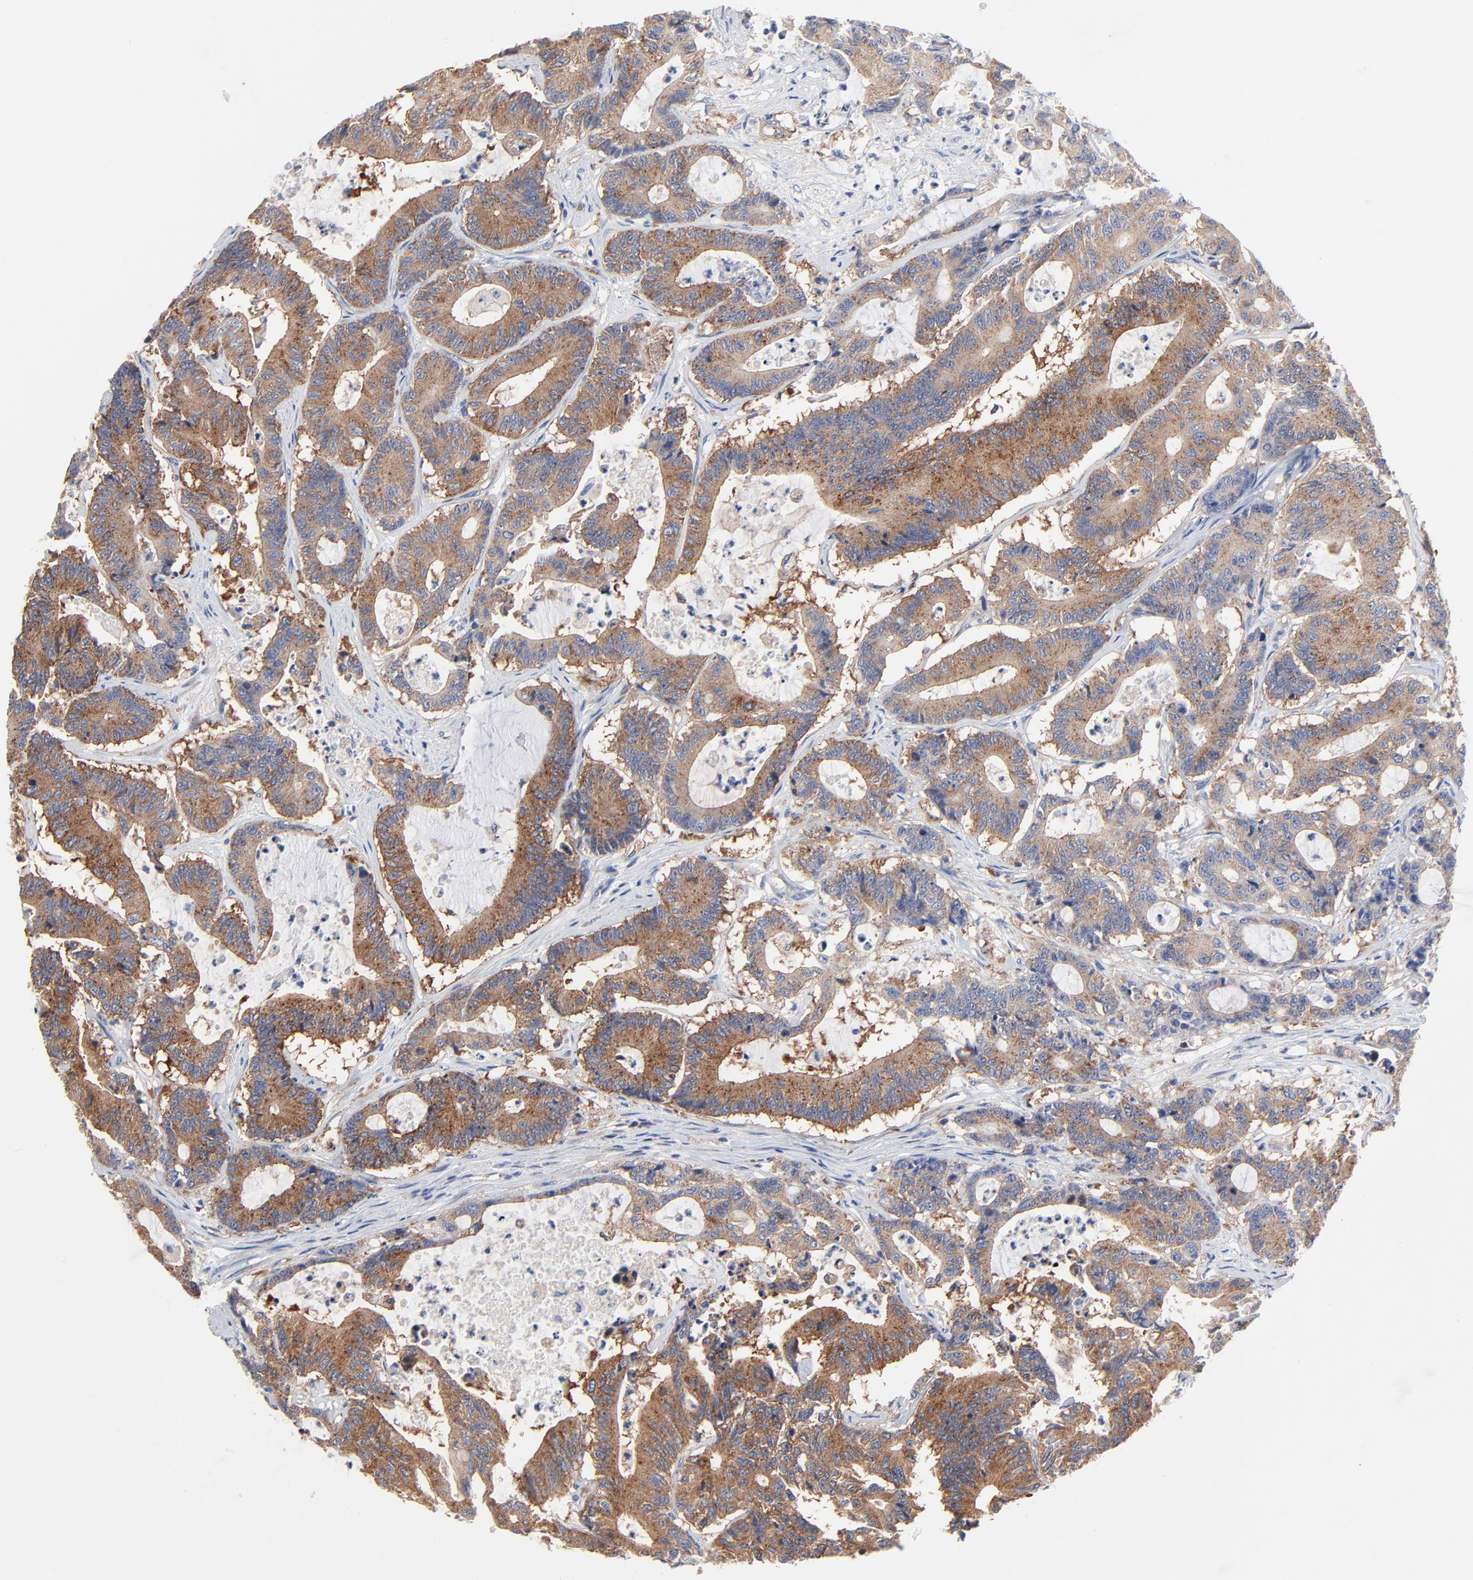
{"staining": {"intensity": "moderate", "quantity": ">75%", "location": "cytoplasmic/membranous"}, "tissue": "colorectal cancer", "cell_type": "Tumor cells", "image_type": "cancer", "snomed": [{"axis": "morphology", "description": "Adenocarcinoma, NOS"}, {"axis": "topography", "description": "Colon"}], "caption": "Protein staining of colorectal cancer (adenocarcinoma) tissue demonstrates moderate cytoplasmic/membranous positivity in approximately >75% of tumor cells.", "gene": "CD2AP", "patient": {"sex": "female", "age": 84}}